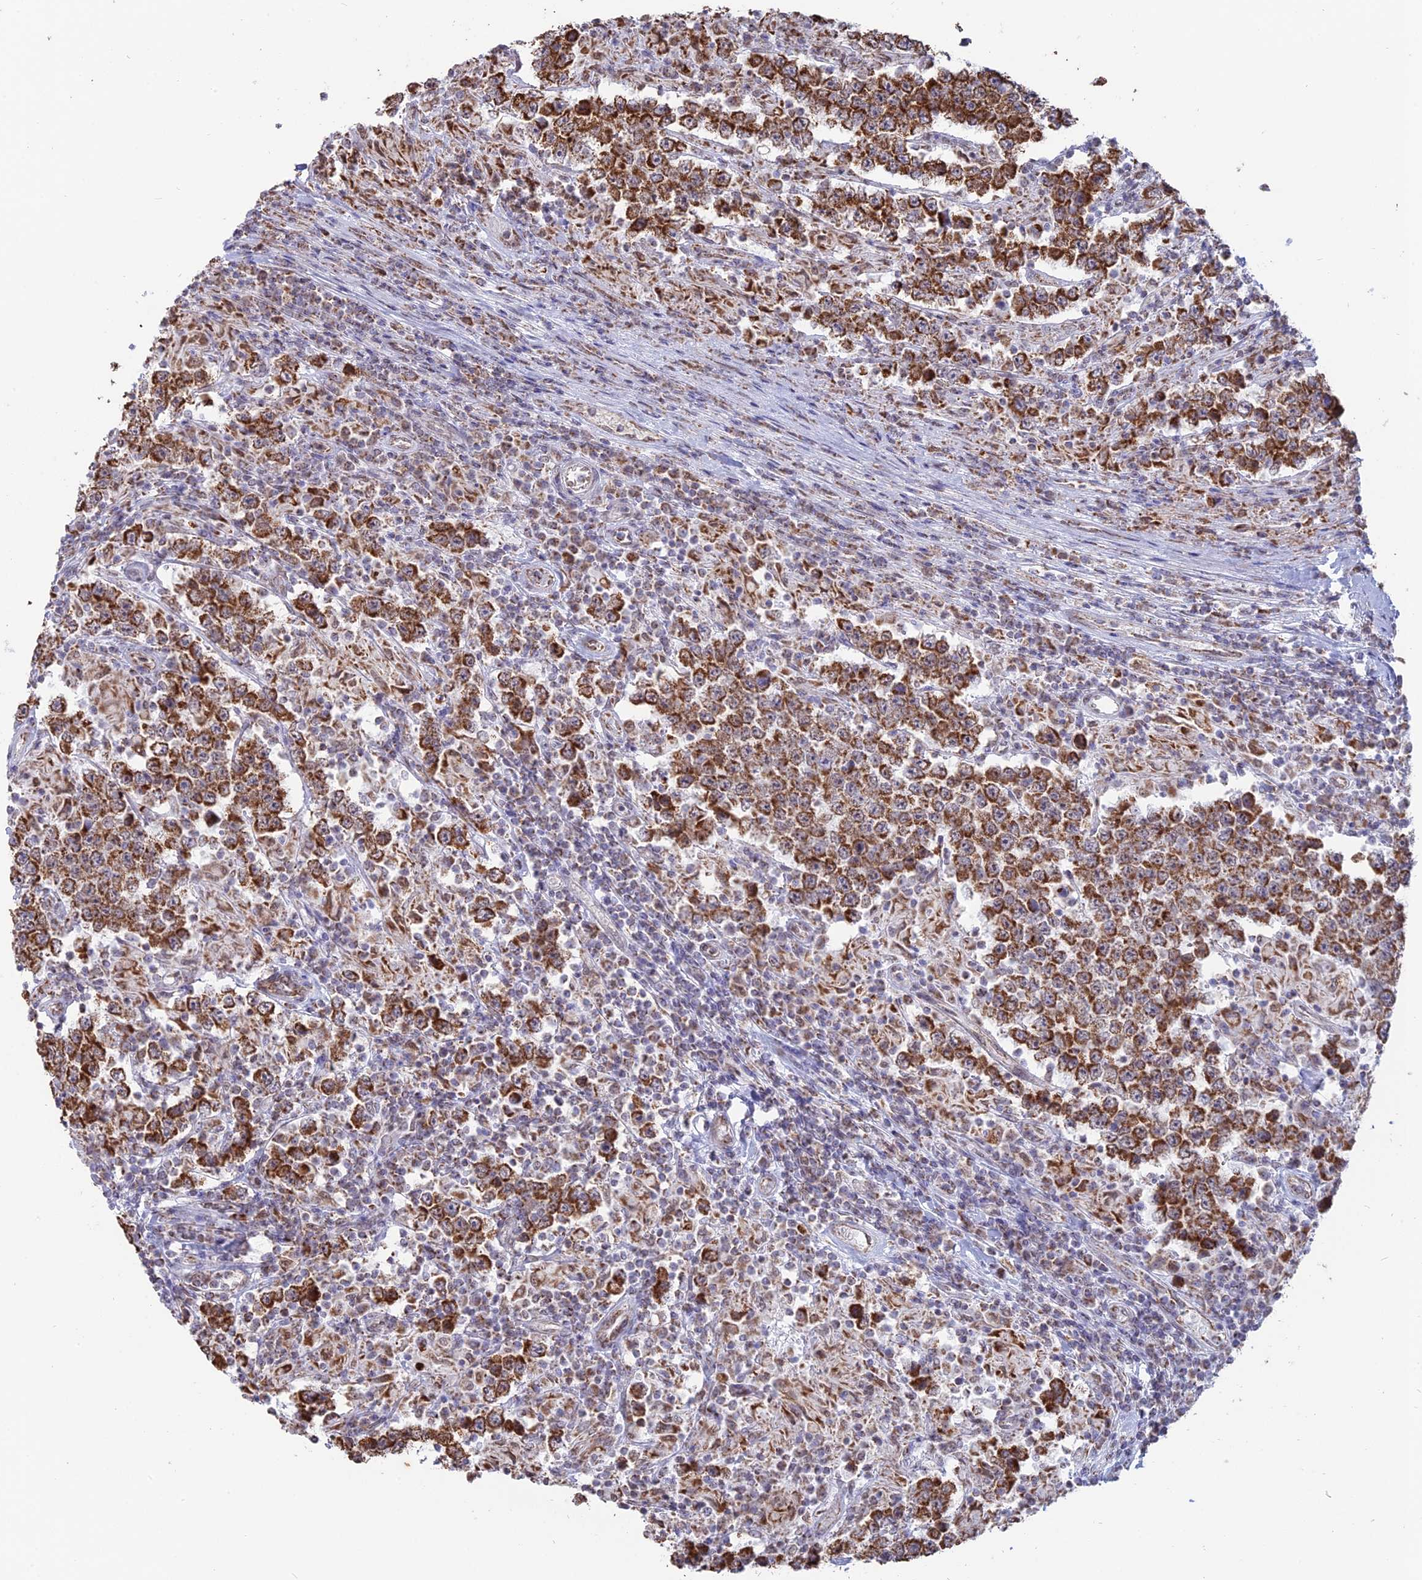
{"staining": {"intensity": "strong", "quantity": ">75%", "location": "cytoplasmic/membranous"}, "tissue": "testis cancer", "cell_type": "Tumor cells", "image_type": "cancer", "snomed": [{"axis": "morphology", "description": "Normal tissue, NOS"}, {"axis": "morphology", "description": "Urothelial carcinoma, High grade"}, {"axis": "morphology", "description": "Seminoma, NOS"}, {"axis": "morphology", "description": "Carcinoma, Embryonal, NOS"}, {"axis": "topography", "description": "Urinary bladder"}, {"axis": "topography", "description": "Testis"}], "caption": "There is high levels of strong cytoplasmic/membranous staining in tumor cells of testis urothelial carcinoma (high-grade), as demonstrated by immunohistochemical staining (brown color).", "gene": "ARHGAP40", "patient": {"sex": "male", "age": 41}}